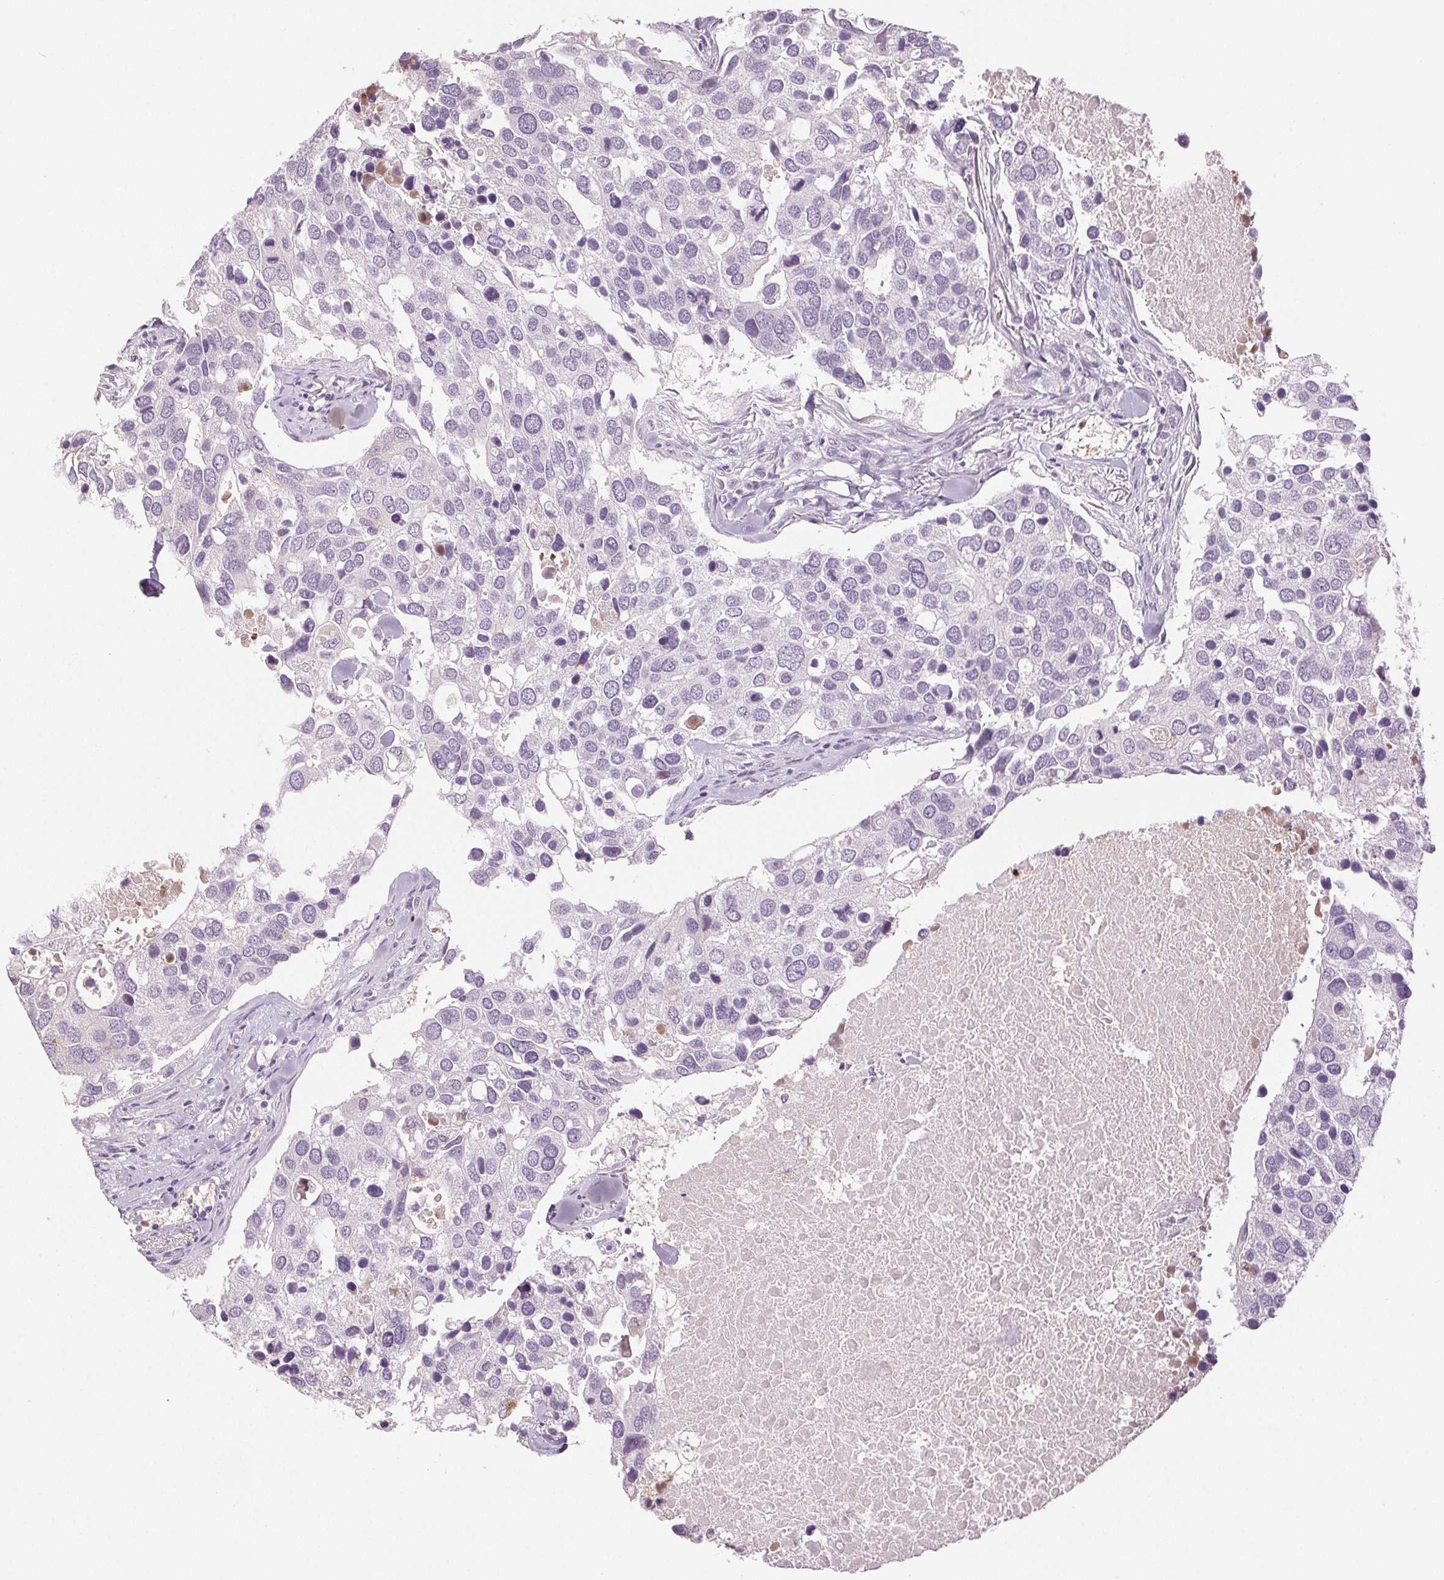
{"staining": {"intensity": "negative", "quantity": "none", "location": "none"}, "tissue": "breast cancer", "cell_type": "Tumor cells", "image_type": "cancer", "snomed": [{"axis": "morphology", "description": "Duct carcinoma"}, {"axis": "topography", "description": "Breast"}], "caption": "There is no significant staining in tumor cells of breast cancer. (DAB (3,3'-diaminobenzidine) IHC with hematoxylin counter stain).", "gene": "LTF", "patient": {"sex": "female", "age": 83}}